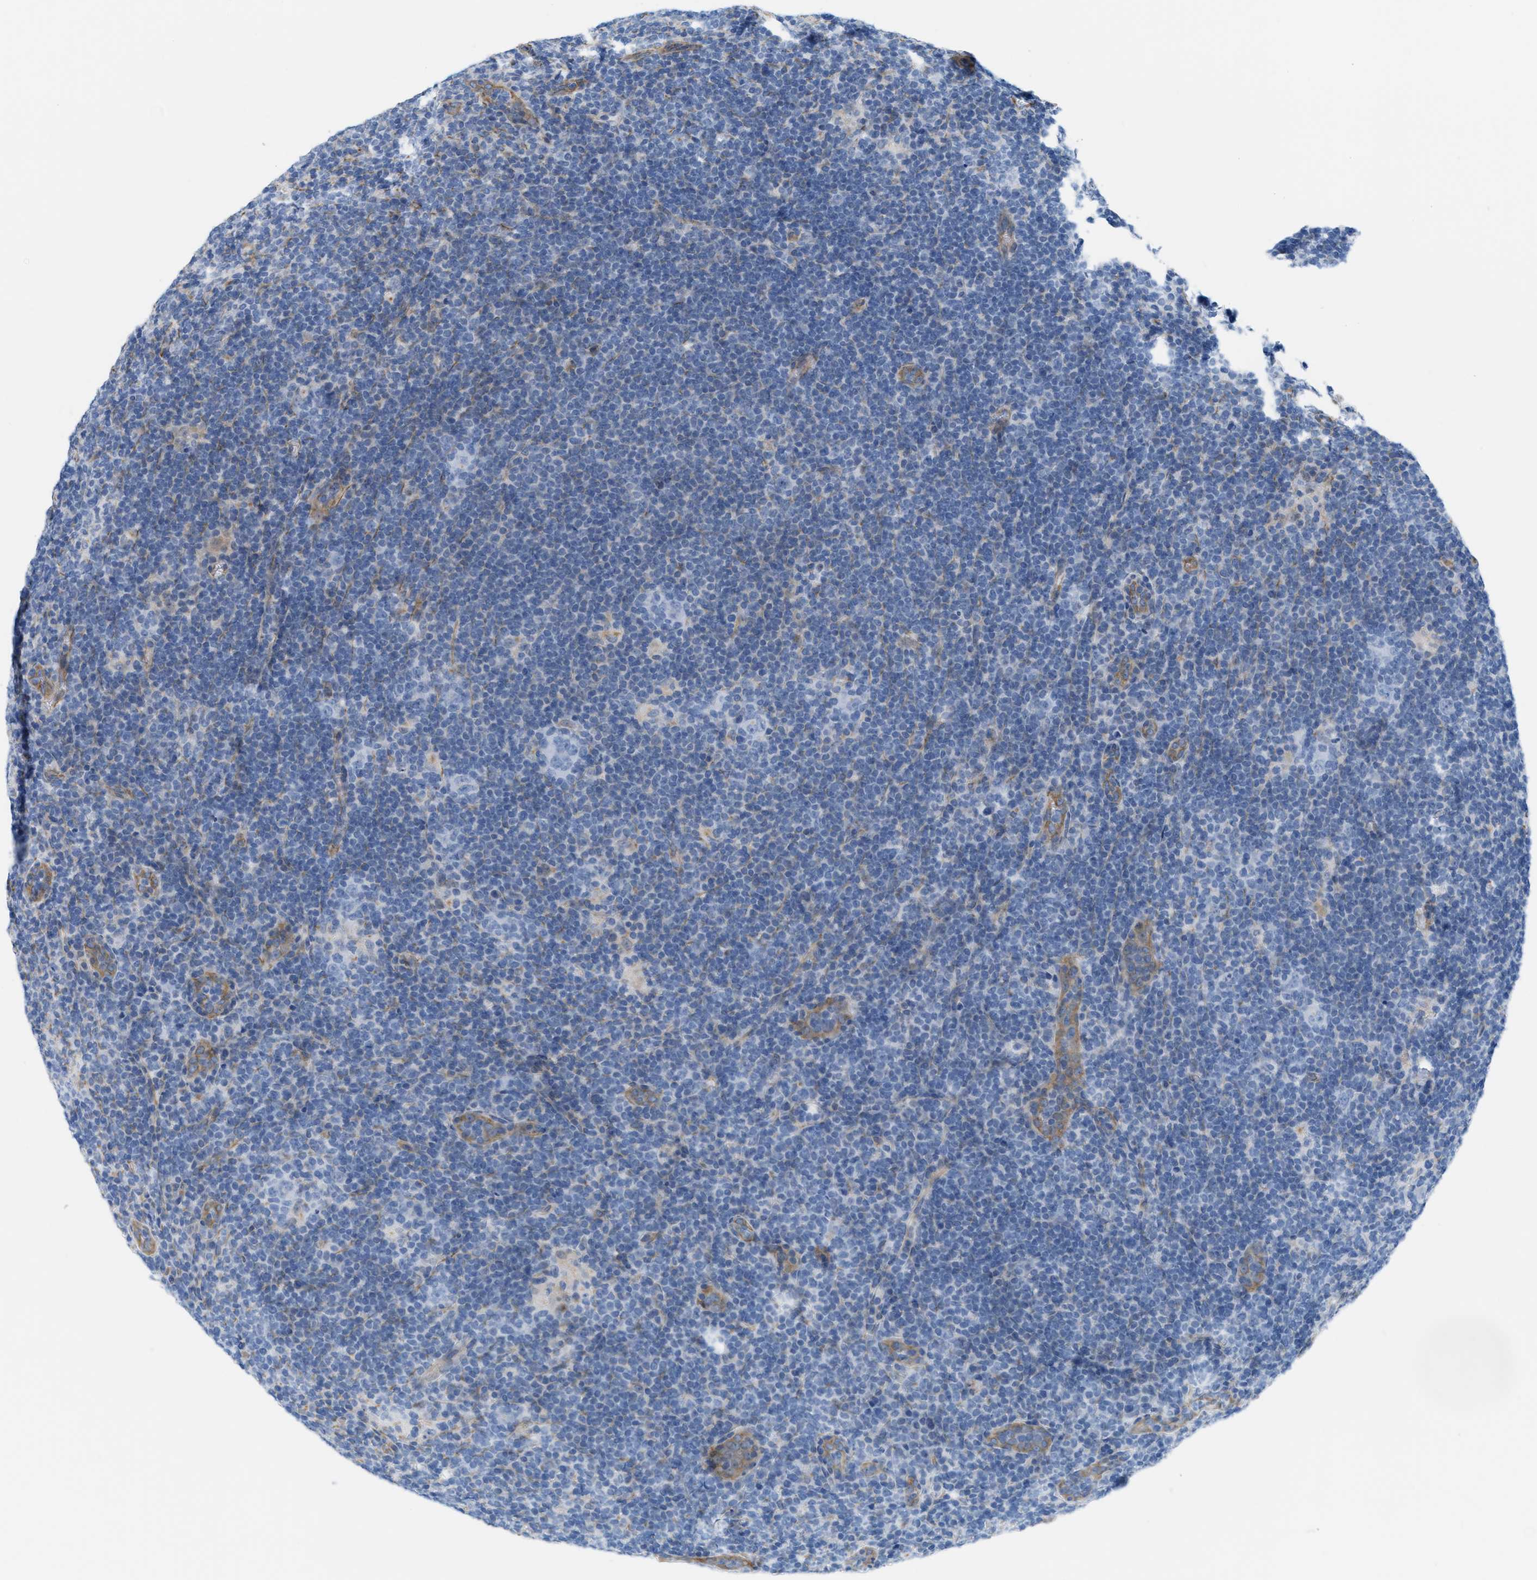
{"staining": {"intensity": "negative", "quantity": "none", "location": "none"}, "tissue": "lymphoma", "cell_type": "Tumor cells", "image_type": "cancer", "snomed": [{"axis": "morphology", "description": "Hodgkin's disease, NOS"}, {"axis": "topography", "description": "Lymph node"}], "caption": "Histopathology image shows no protein expression in tumor cells of lymphoma tissue.", "gene": "SLC12A1", "patient": {"sex": "female", "age": 57}}